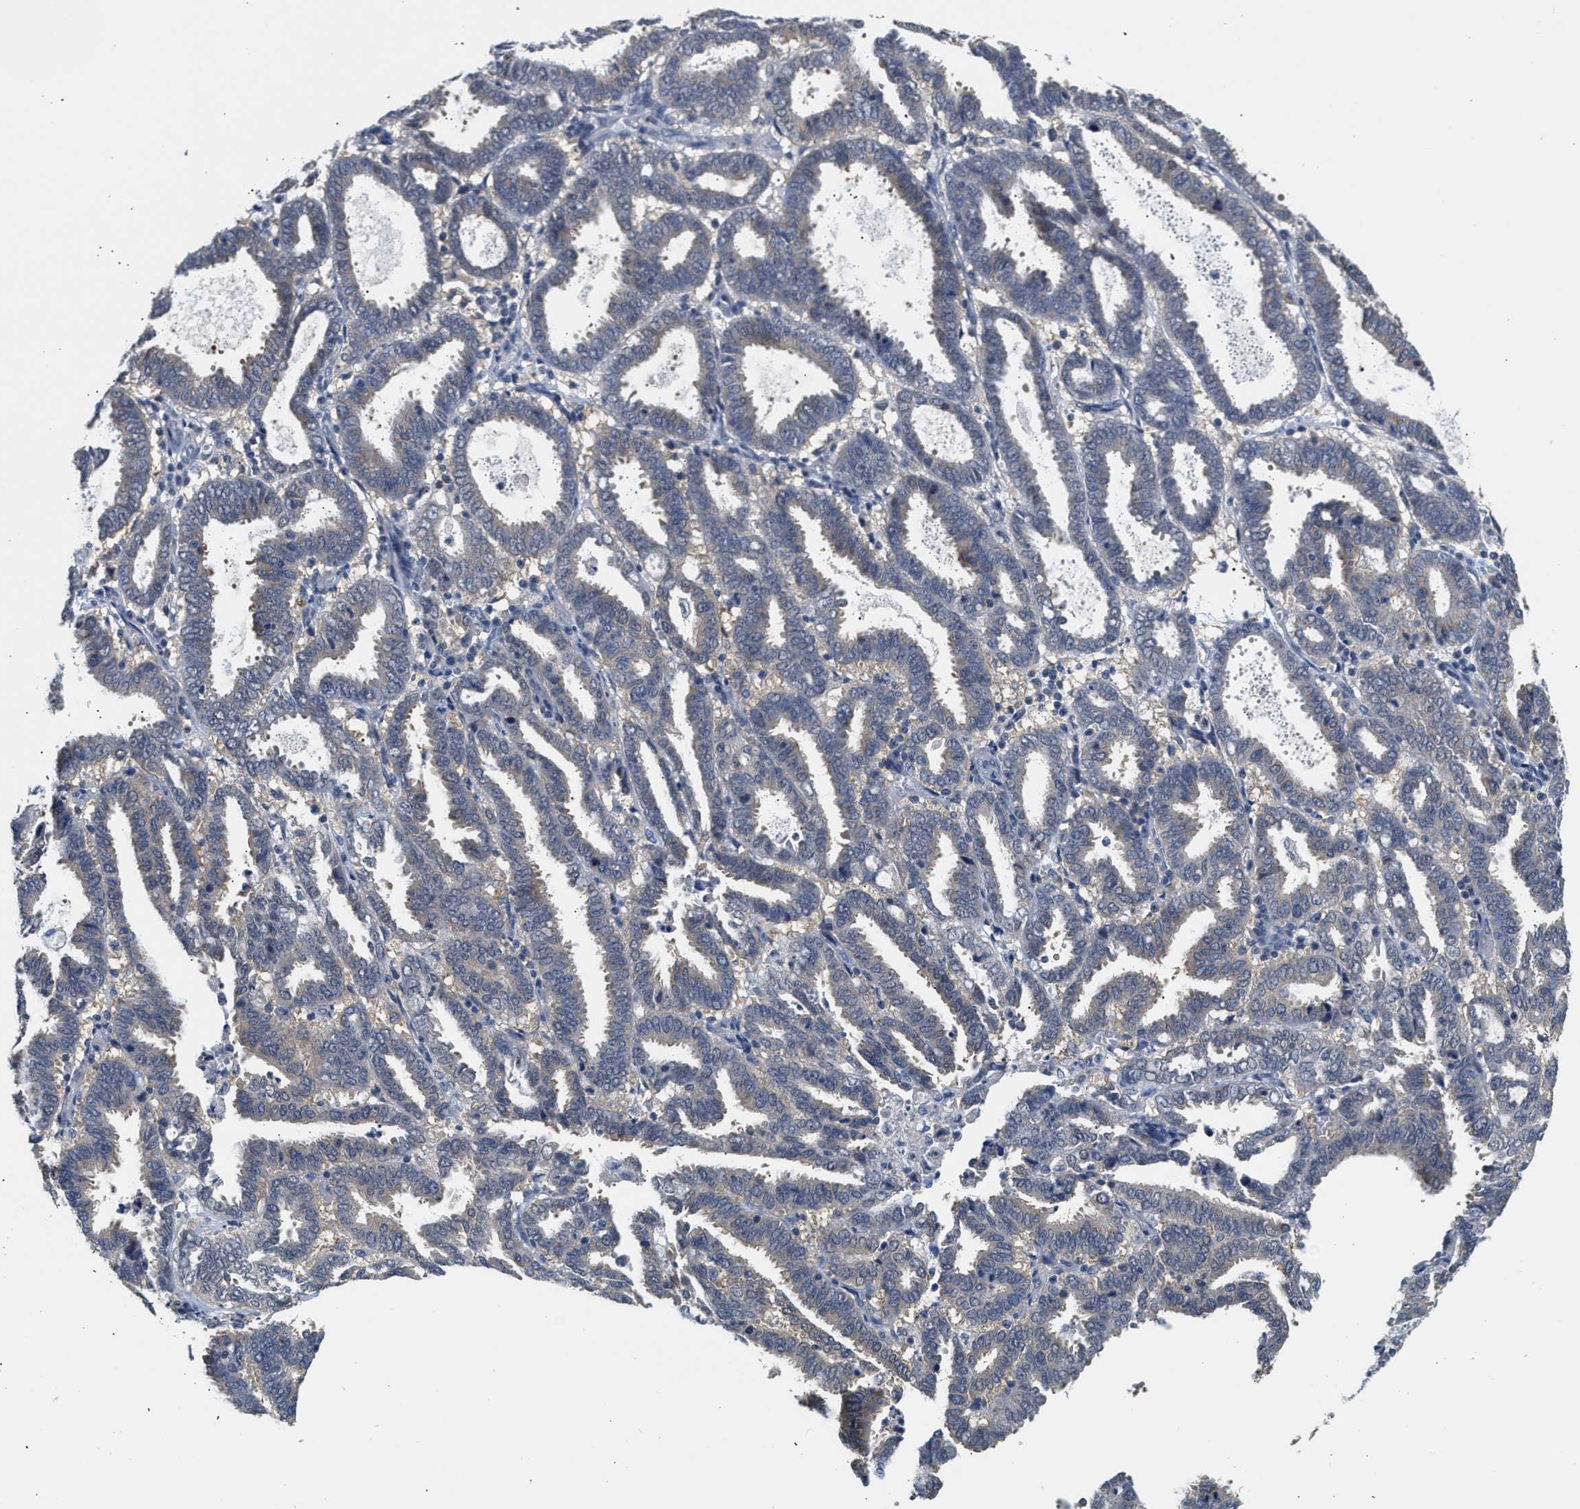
{"staining": {"intensity": "weak", "quantity": "25%-75%", "location": "cytoplasmic/membranous"}, "tissue": "endometrial cancer", "cell_type": "Tumor cells", "image_type": "cancer", "snomed": [{"axis": "morphology", "description": "Adenocarcinoma, NOS"}, {"axis": "topography", "description": "Uterus"}], "caption": "Brown immunohistochemical staining in human endometrial adenocarcinoma shows weak cytoplasmic/membranous expression in about 25%-75% of tumor cells. (DAB (3,3'-diaminobenzidine) IHC, brown staining for protein, blue staining for nuclei).", "gene": "PPM1L", "patient": {"sex": "female", "age": 83}}